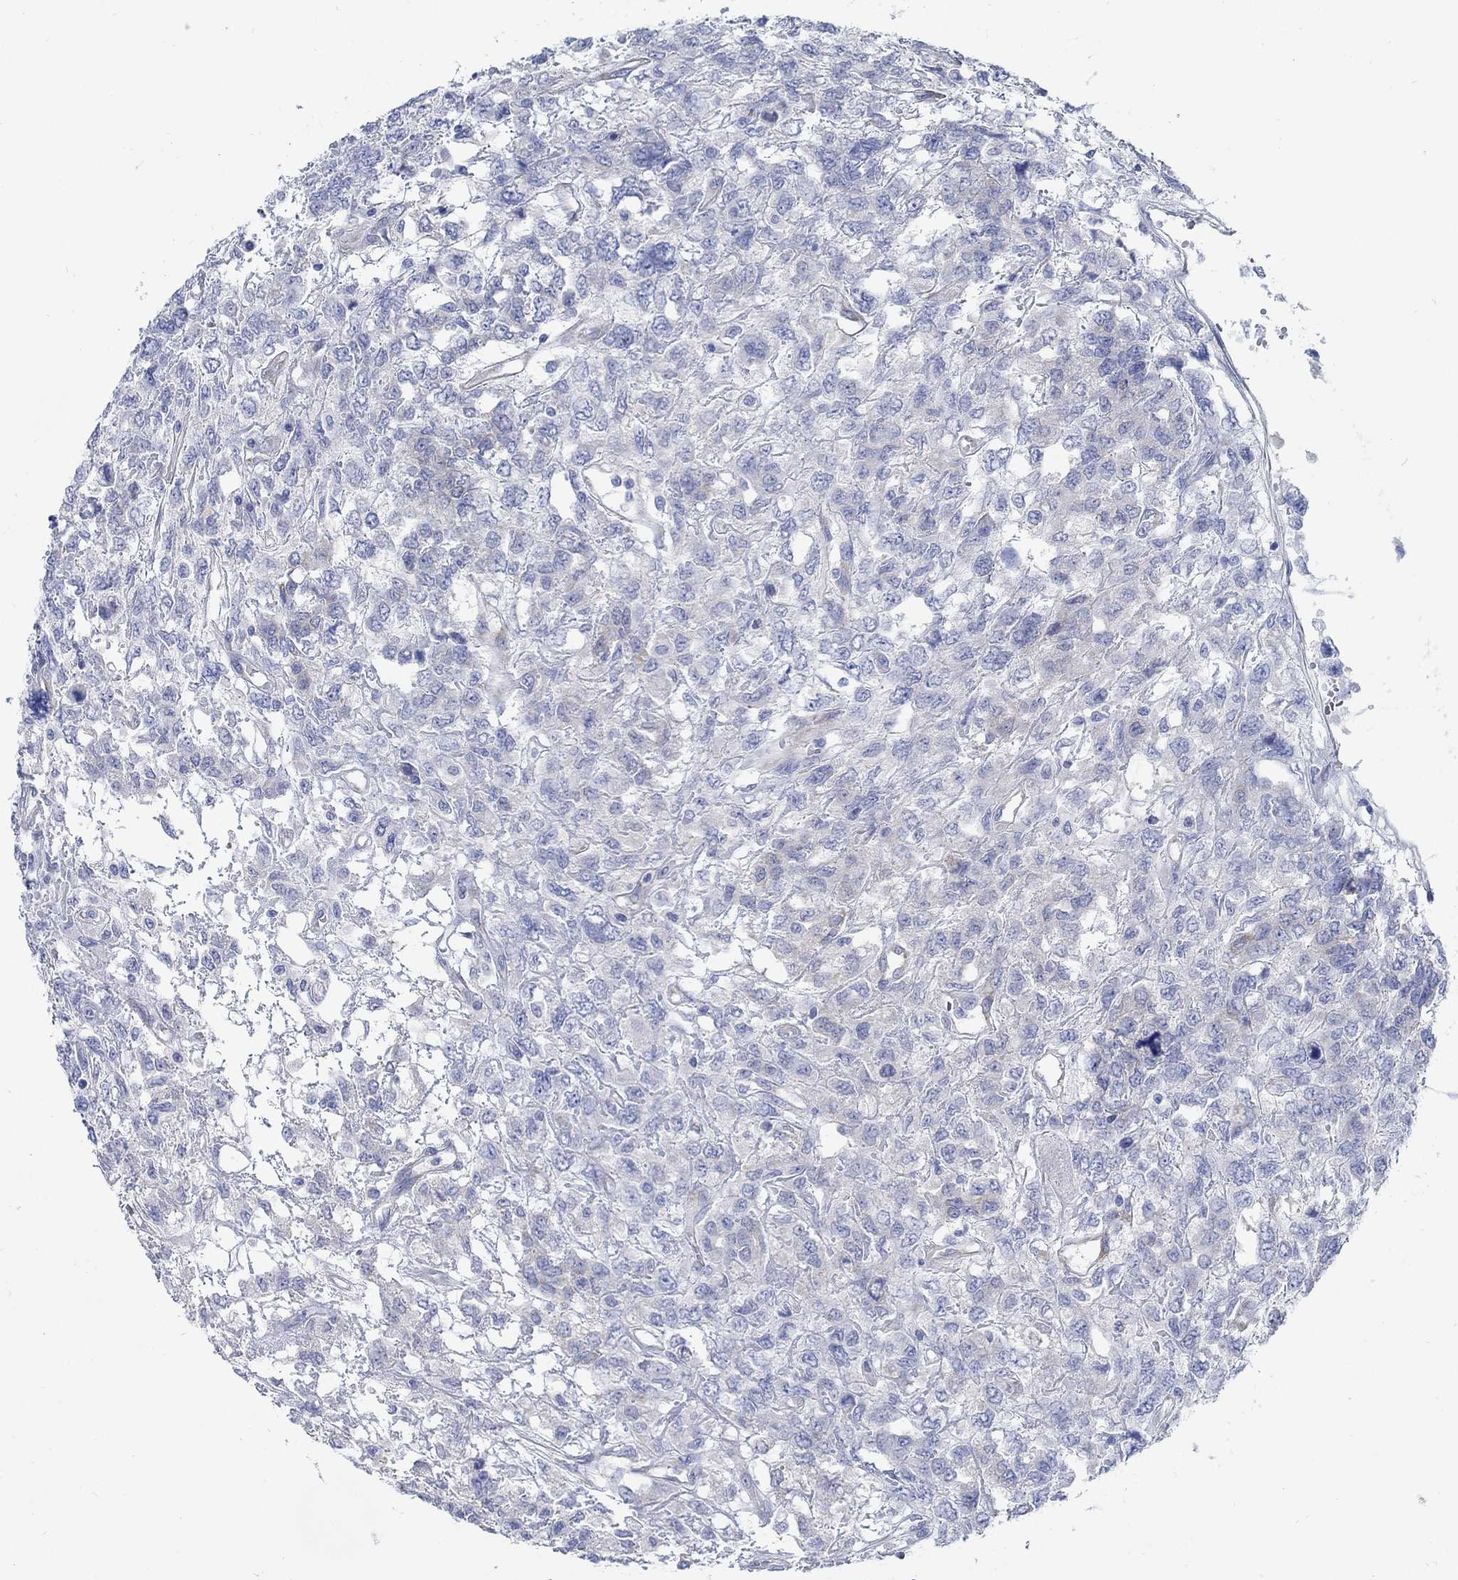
{"staining": {"intensity": "negative", "quantity": "none", "location": "none"}, "tissue": "testis cancer", "cell_type": "Tumor cells", "image_type": "cancer", "snomed": [{"axis": "morphology", "description": "Seminoma, NOS"}, {"axis": "topography", "description": "Testis"}], "caption": "There is no significant positivity in tumor cells of testis cancer. (Immunohistochemistry (ihc), brightfield microscopy, high magnification).", "gene": "ZDHHC14", "patient": {"sex": "male", "age": 52}}